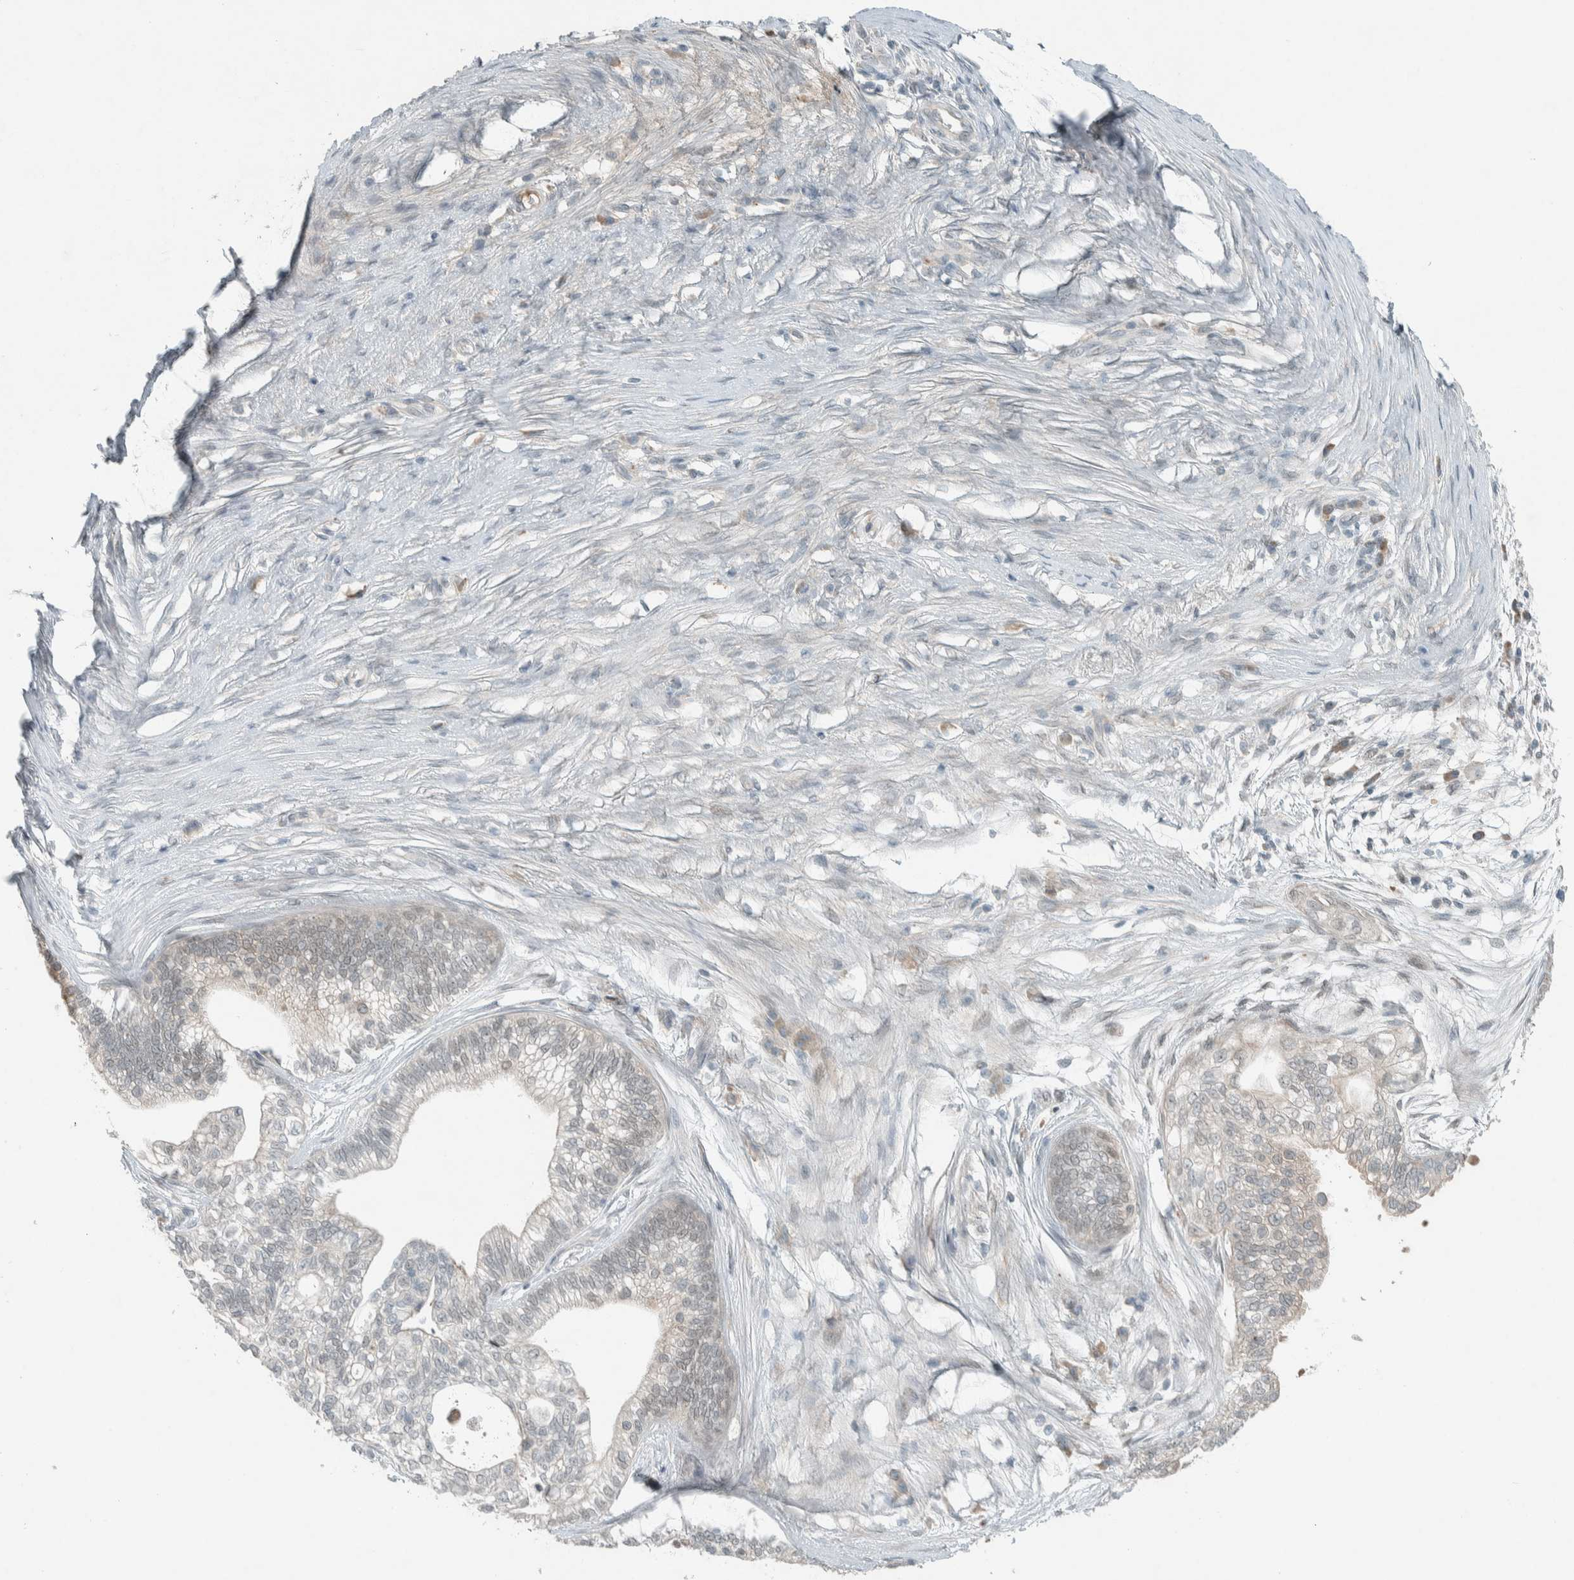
{"staining": {"intensity": "negative", "quantity": "none", "location": "none"}, "tissue": "pancreatic cancer", "cell_type": "Tumor cells", "image_type": "cancer", "snomed": [{"axis": "morphology", "description": "Adenocarcinoma, NOS"}, {"axis": "topography", "description": "Pancreas"}], "caption": "This is an immunohistochemistry image of human pancreatic adenocarcinoma. There is no staining in tumor cells.", "gene": "CERCAM", "patient": {"sex": "male", "age": 72}}